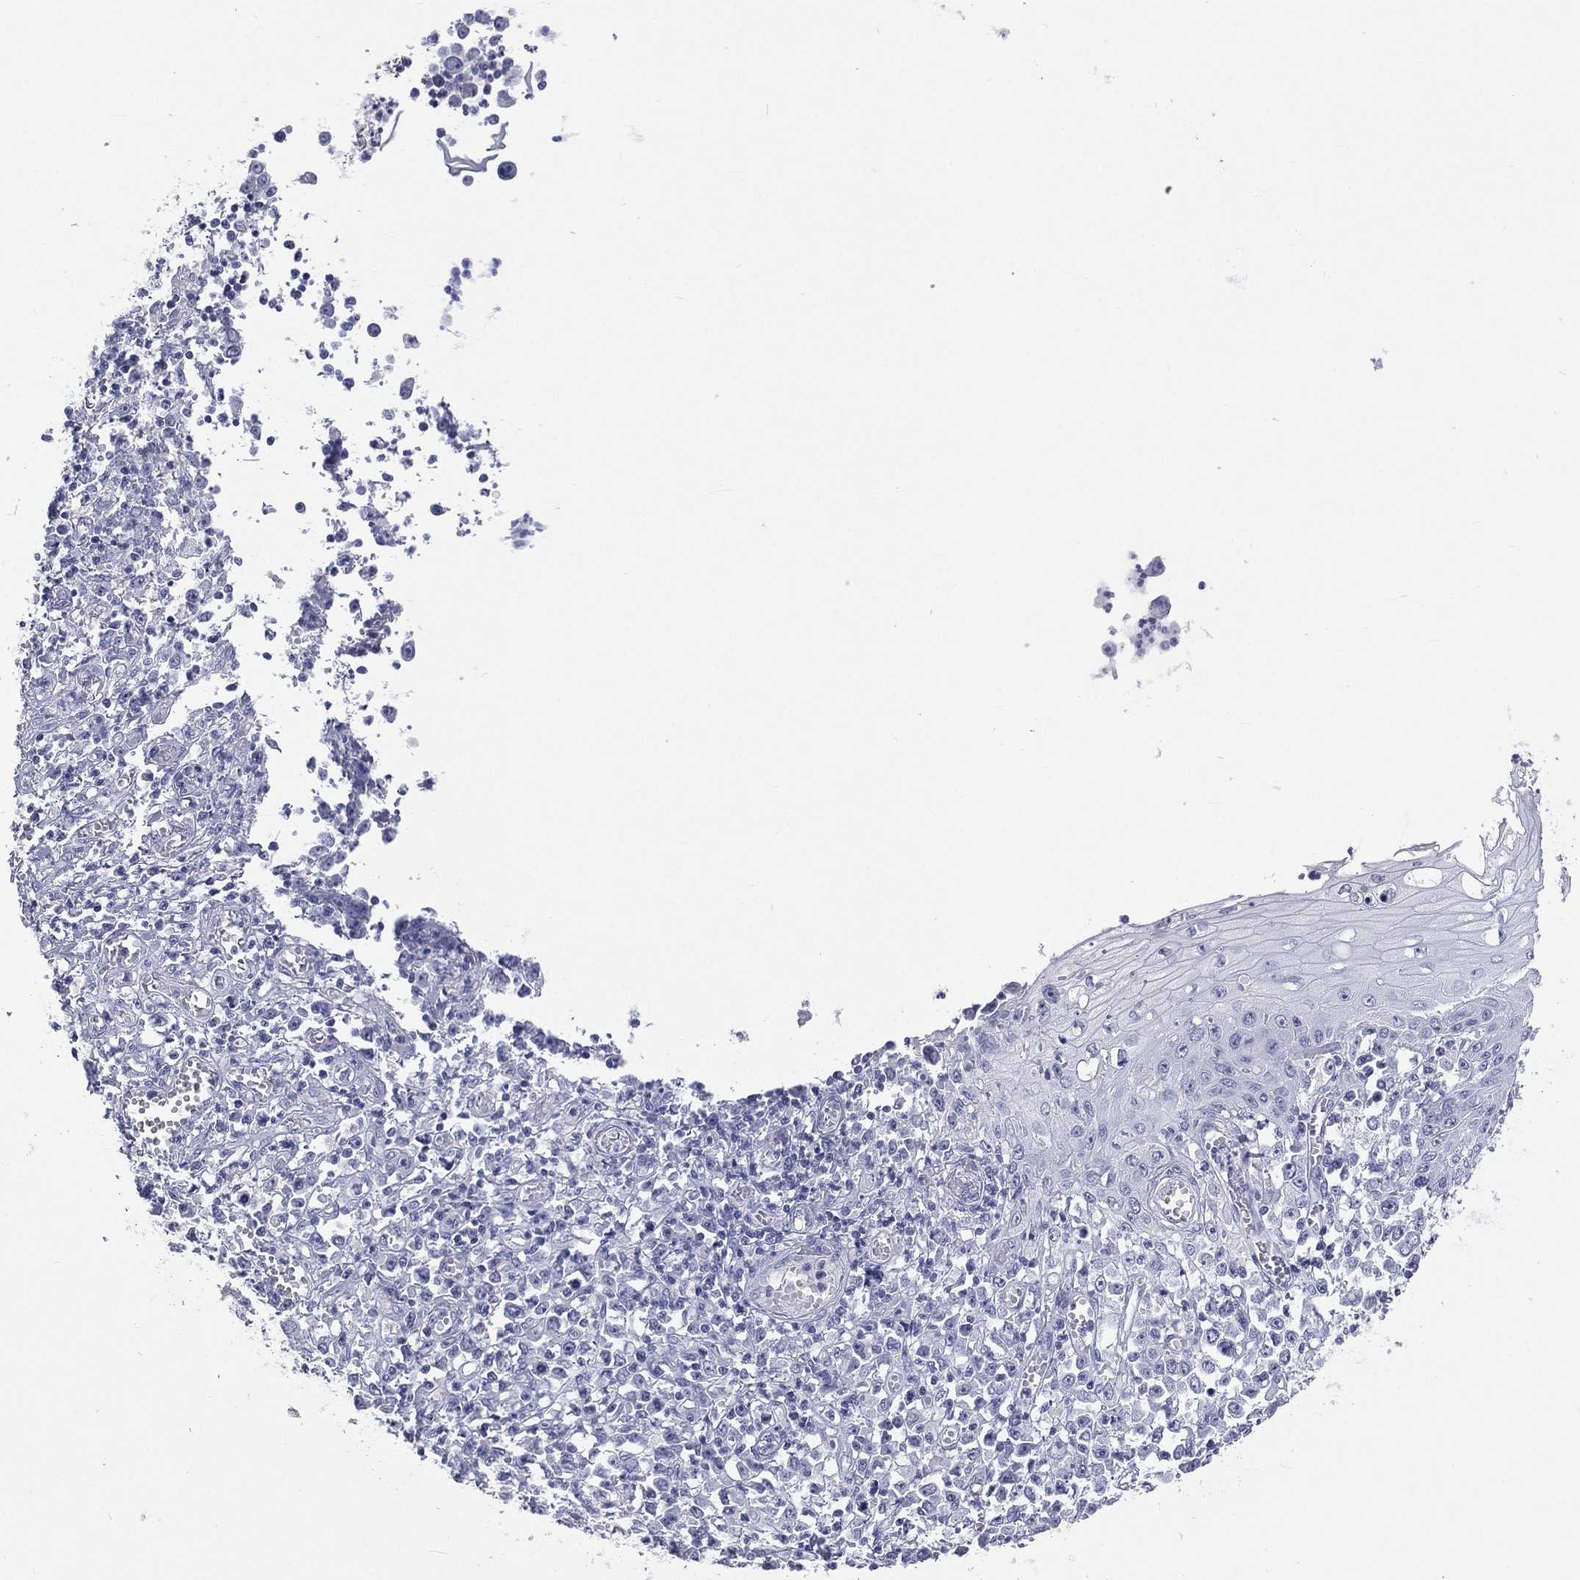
{"staining": {"intensity": "negative", "quantity": "none", "location": "none"}, "tissue": "stomach cancer", "cell_type": "Tumor cells", "image_type": "cancer", "snomed": [{"axis": "morphology", "description": "Adenocarcinoma, NOS"}, {"axis": "topography", "description": "Stomach, upper"}], "caption": "Image shows no protein expression in tumor cells of stomach cancer tissue.", "gene": "SSX1", "patient": {"sex": "male", "age": 70}}